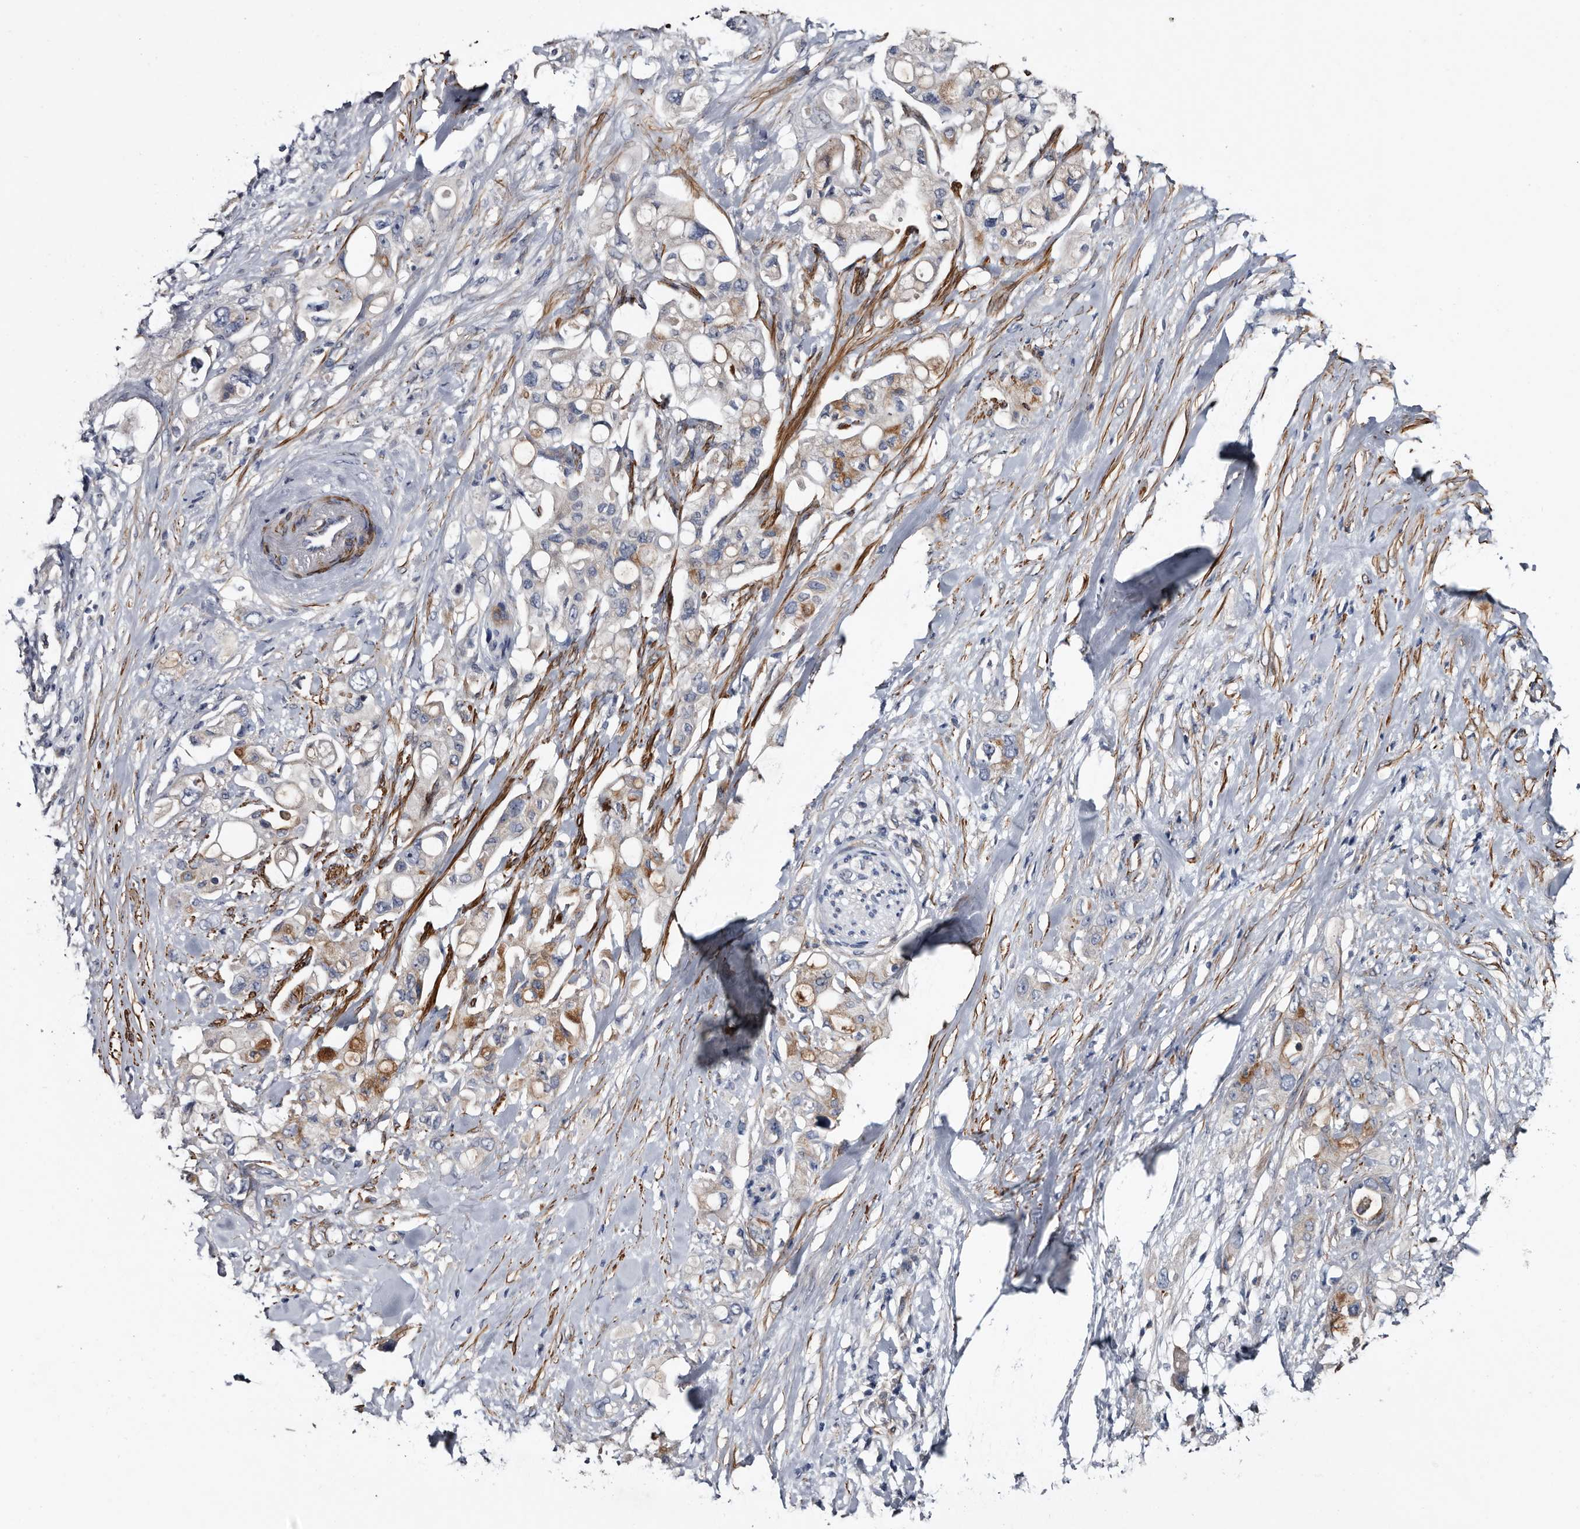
{"staining": {"intensity": "moderate", "quantity": "<25%", "location": "cytoplasmic/membranous"}, "tissue": "pancreatic cancer", "cell_type": "Tumor cells", "image_type": "cancer", "snomed": [{"axis": "morphology", "description": "Adenocarcinoma, NOS"}, {"axis": "topography", "description": "Pancreas"}], "caption": "Human pancreatic cancer (adenocarcinoma) stained with a brown dye shows moderate cytoplasmic/membranous positive expression in approximately <25% of tumor cells.", "gene": "IARS1", "patient": {"sex": "female", "age": 56}}